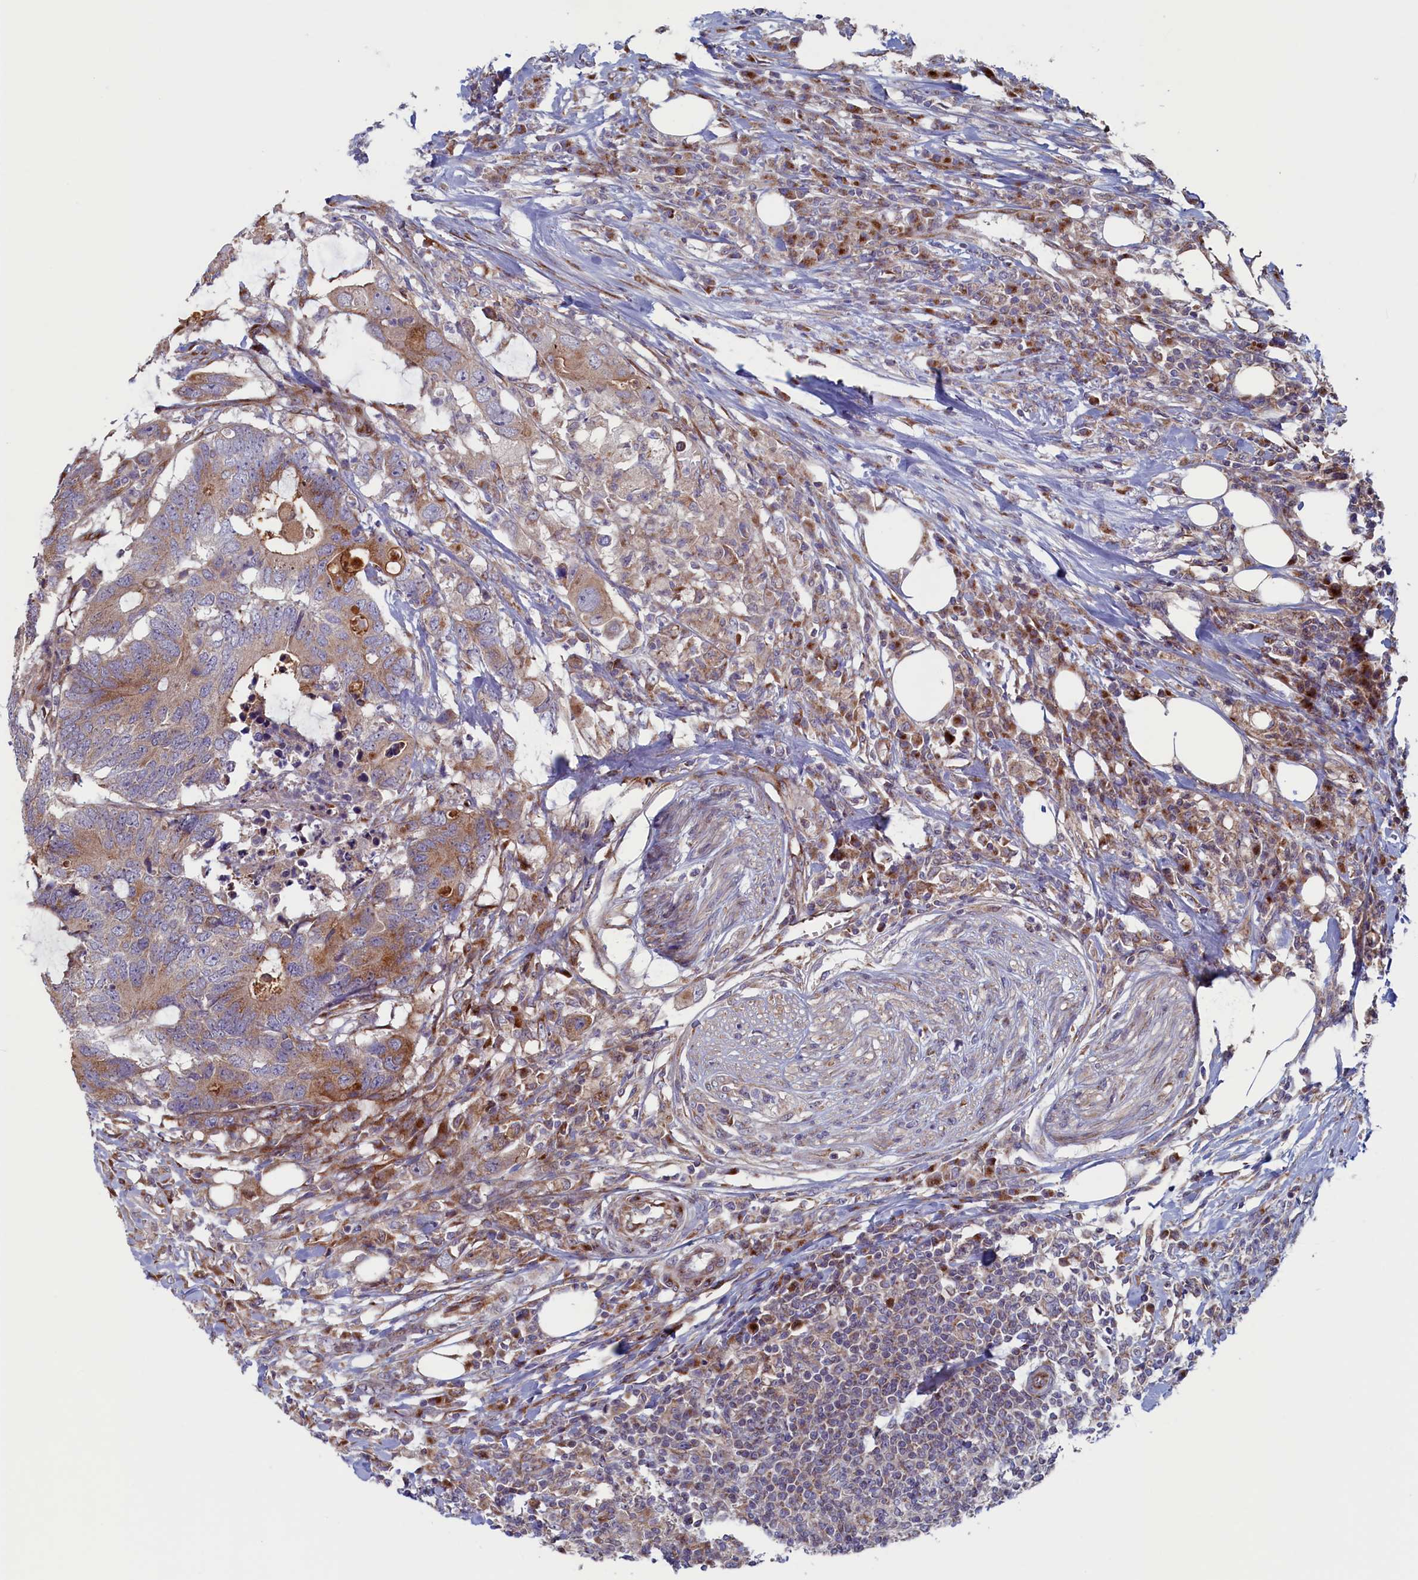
{"staining": {"intensity": "moderate", "quantity": "<25%", "location": "cytoplasmic/membranous"}, "tissue": "colorectal cancer", "cell_type": "Tumor cells", "image_type": "cancer", "snomed": [{"axis": "morphology", "description": "Adenocarcinoma, NOS"}, {"axis": "topography", "description": "Colon"}], "caption": "Human colorectal cancer stained with a brown dye displays moderate cytoplasmic/membranous positive positivity in approximately <25% of tumor cells.", "gene": "MTFMT", "patient": {"sex": "male", "age": 71}}